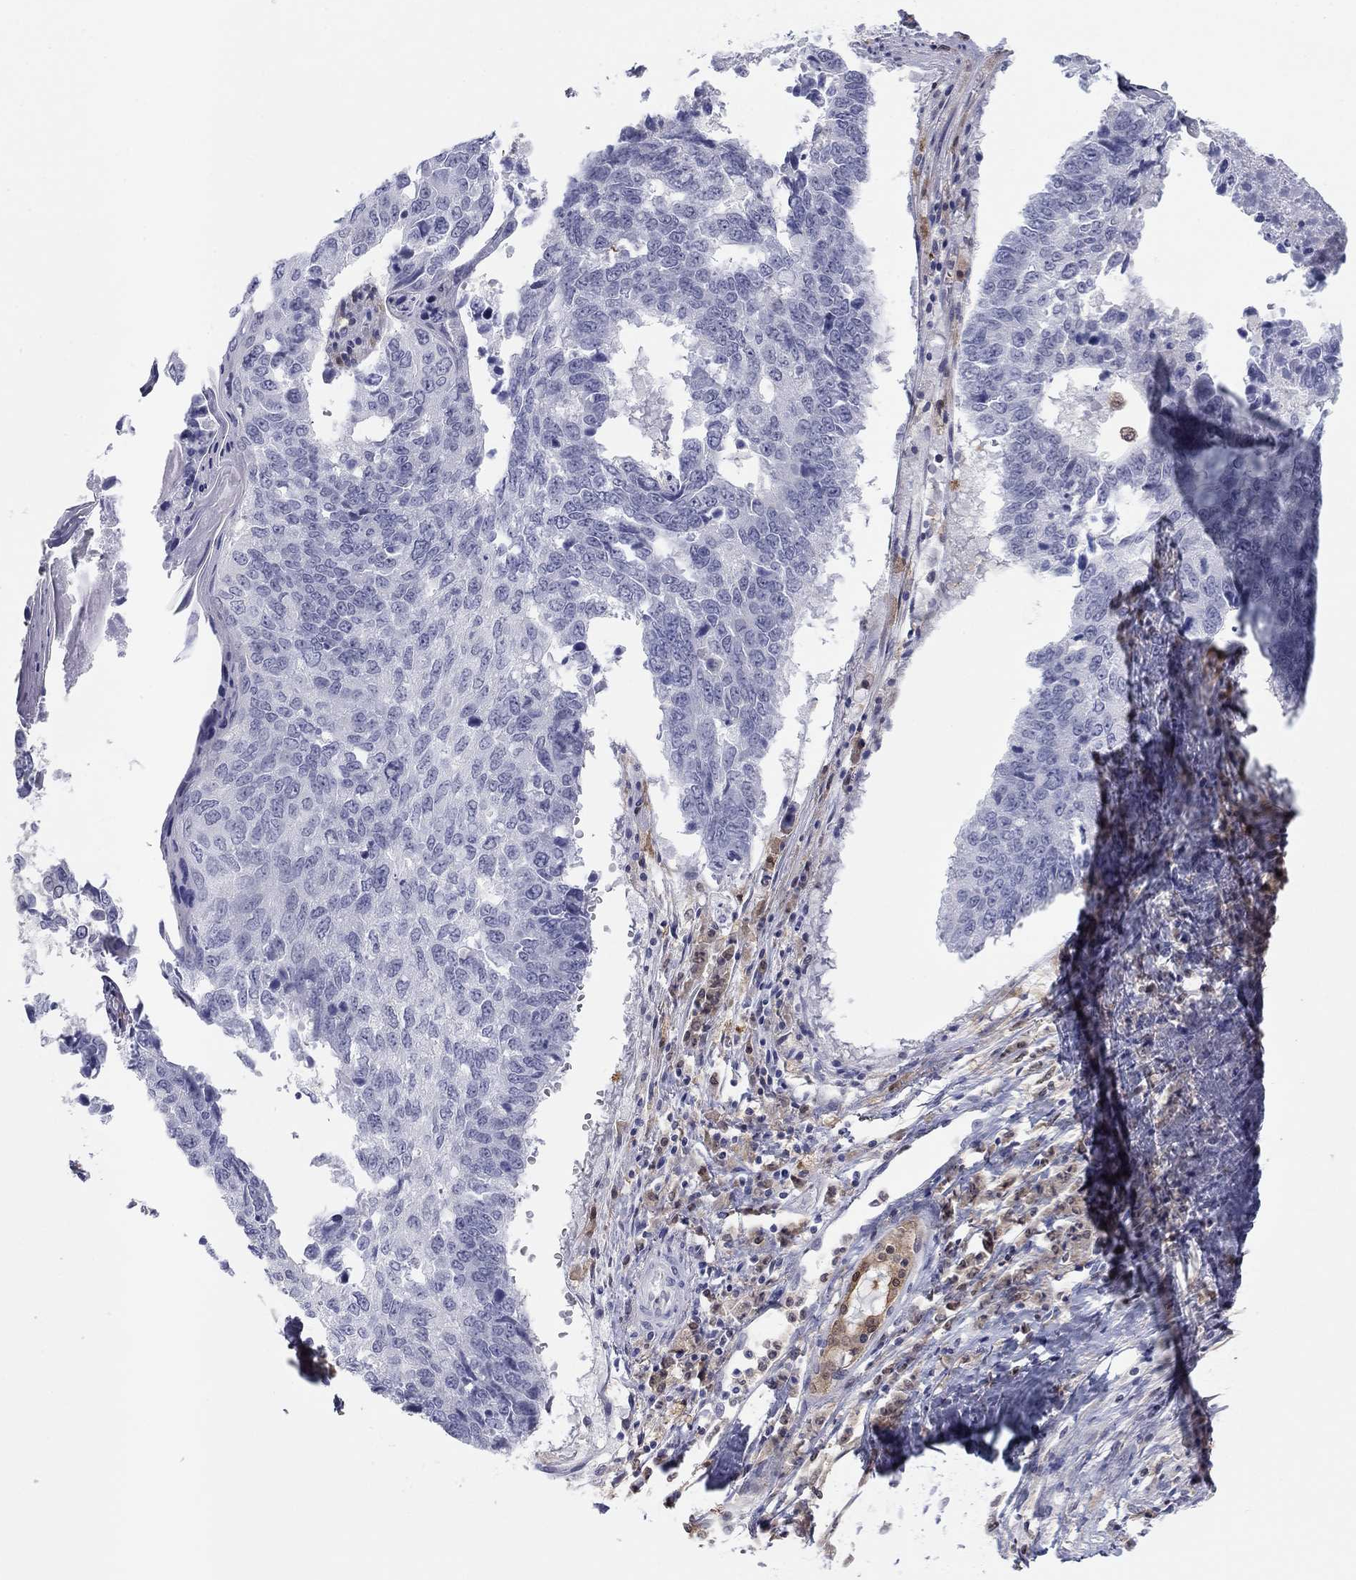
{"staining": {"intensity": "negative", "quantity": "none", "location": "none"}, "tissue": "lung cancer", "cell_type": "Tumor cells", "image_type": "cancer", "snomed": [{"axis": "morphology", "description": "Squamous cell carcinoma, NOS"}, {"axis": "topography", "description": "Lung"}], "caption": "Protein analysis of lung cancer shows no significant expression in tumor cells.", "gene": "PDXK", "patient": {"sex": "male", "age": 73}}